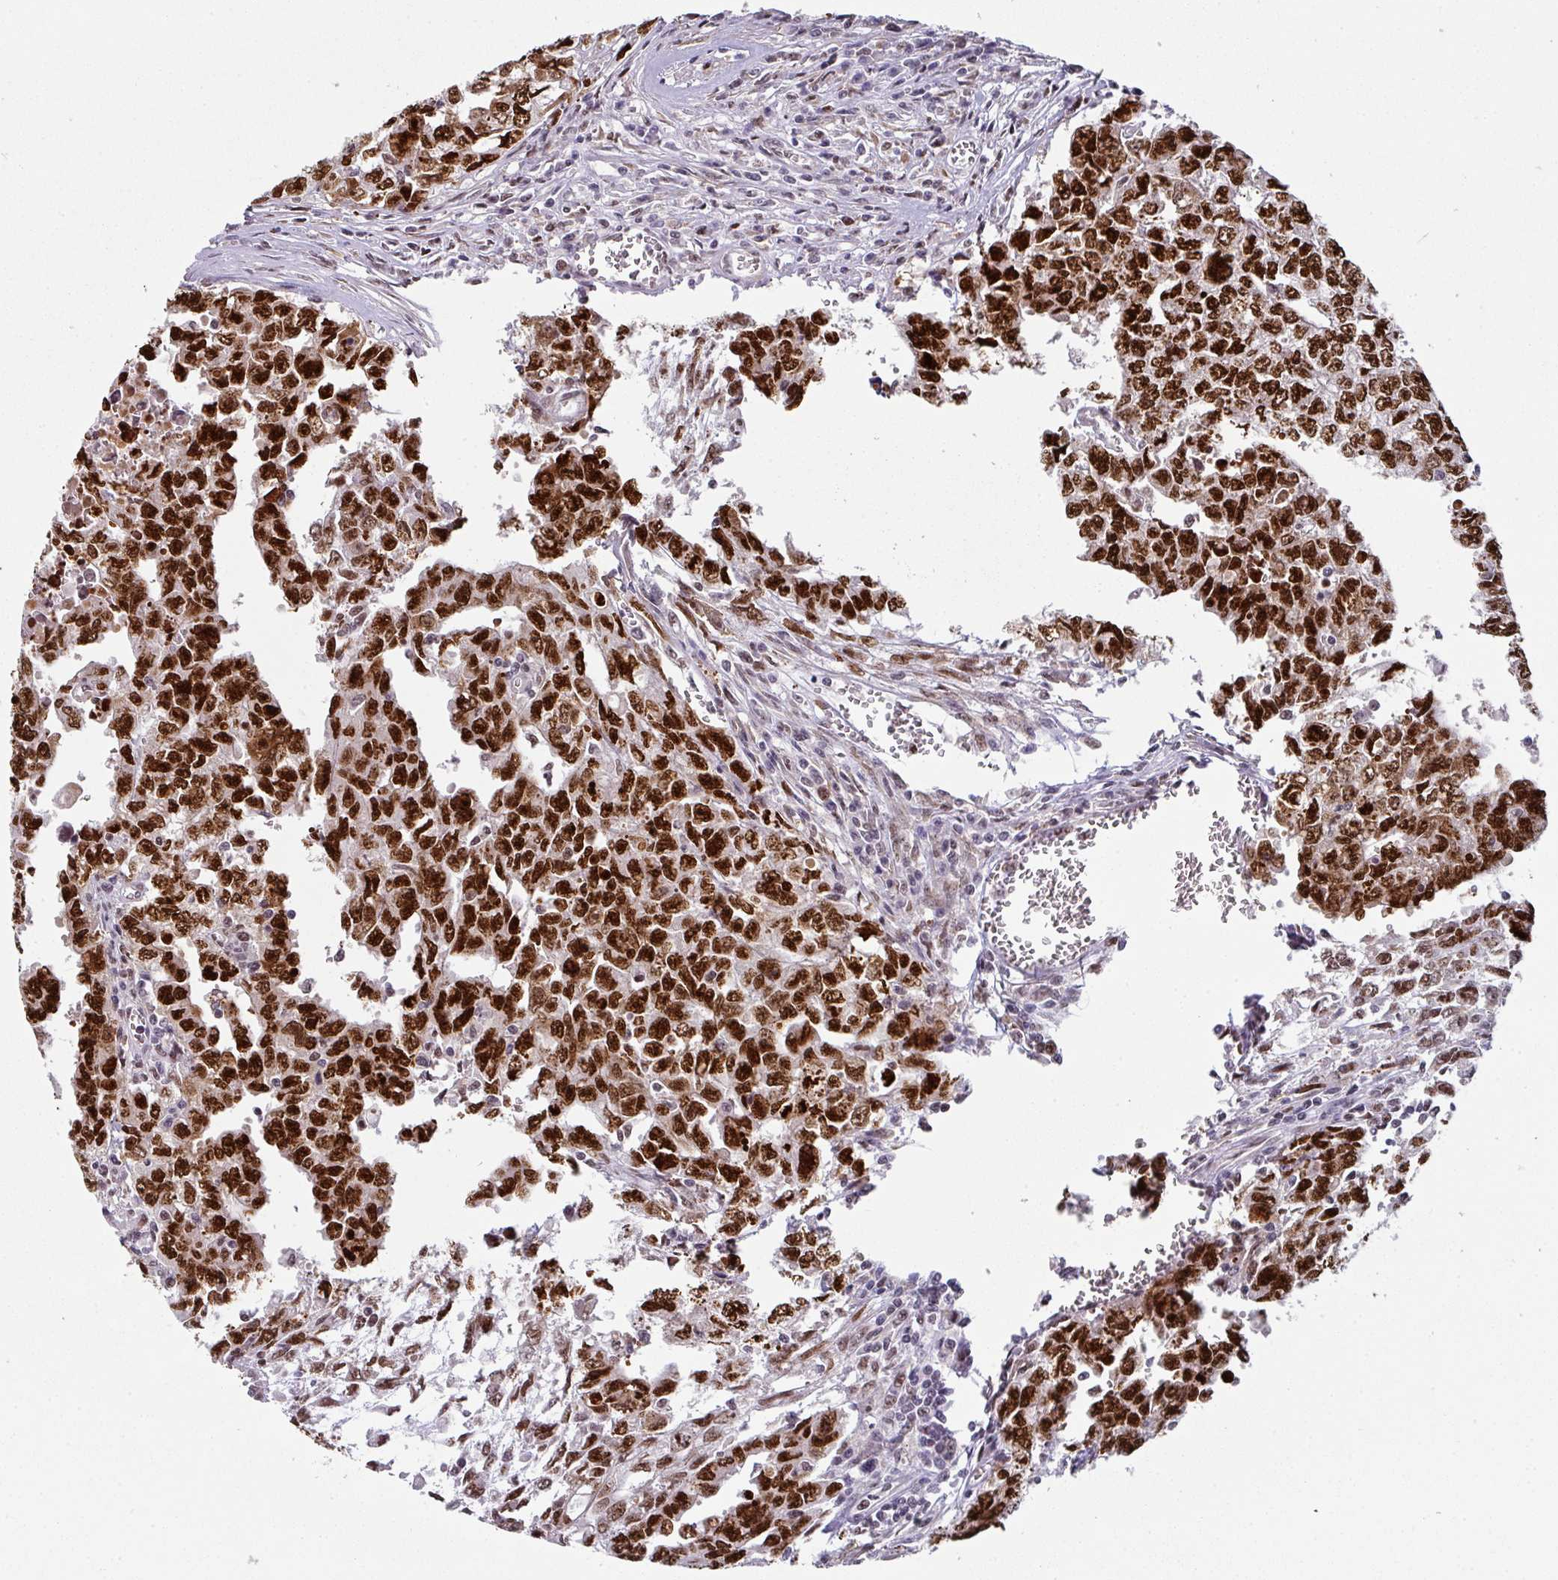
{"staining": {"intensity": "strong", "quantity": ">75%", "location": "nuclear"}, "tissue": "testis cancer", "cell_type": "Tumor cells", "image_type": "cancer", "snomed": [{"axis": "morphology", "description": "Carcinoma, Embryonal, NOS"}, {"axis": "topography", "description": "Testis"}], "caption": "Immunohistochemistry photomicrograph of neoplastic tissue: human testis cancer stained using immunohistochemistry (IHC) displays high levels of strong protein expression localized specifically in the nuclear of tumor cells, appearing as a nuclear brown color.", "gene": "RAD50", "patient": {"sex": "male", "age": 24}}